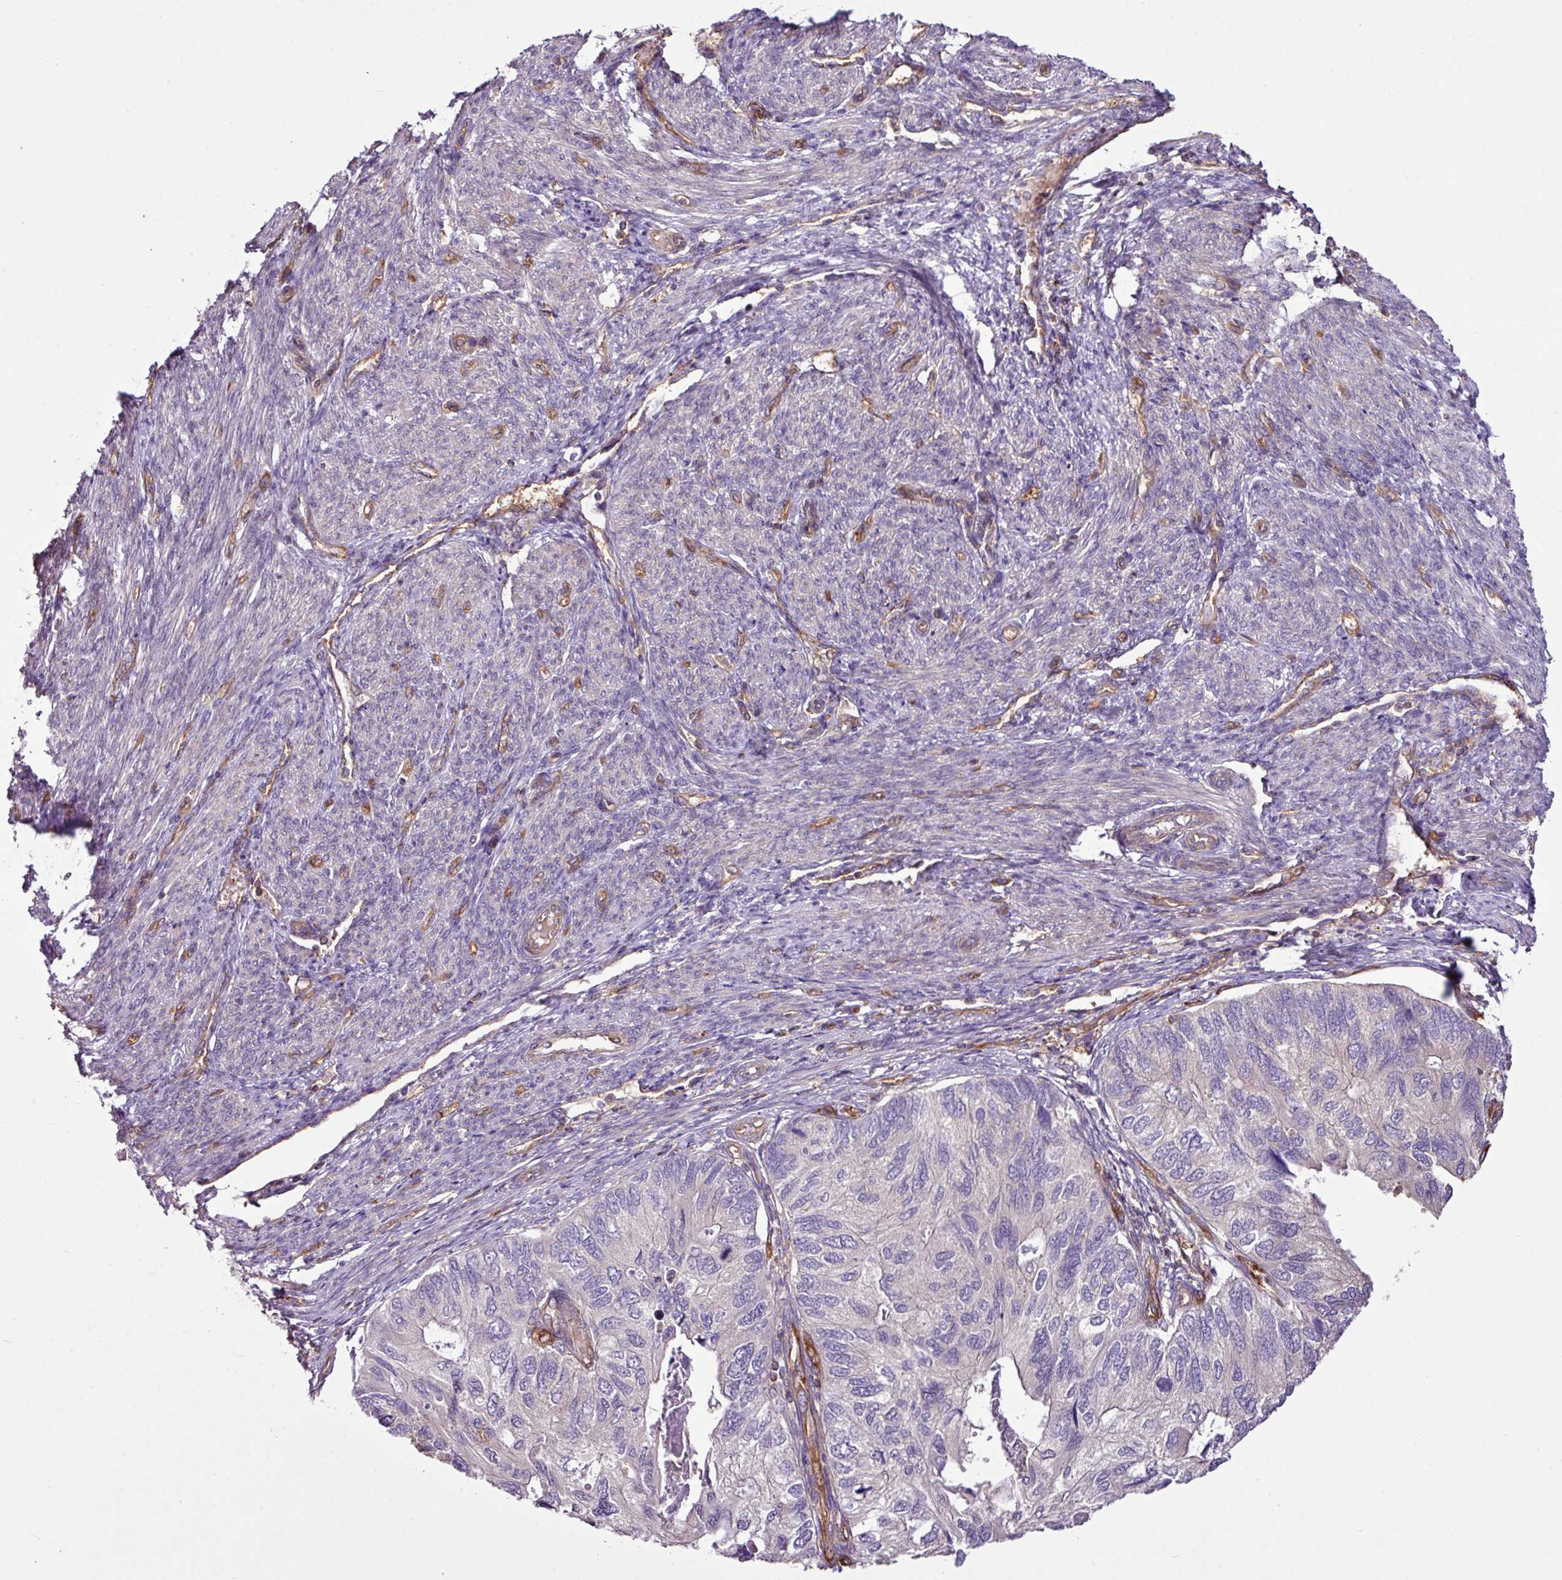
{"staining": {"intensity": "negative", "quantity": "none", "location": "none"}, "tissue": "endometrial cancer", "cell_type": "Tumor cells", "image_type": "cancer", "snomed": [{"axis": "morphology", "description": "Carcinoma, NOS"}, {"axis": "topography", "description": "Uterus"}], "caption": "This image is of endometrial cancer stained with IHC to label a protein in brown with the nuclei are counter-stained blue. There is no expression in tumor cells. (DAB IHC with hematoxylin counter stain).", "gene": "ZNF106", "patient": {"sex": "female", "age": 76}}